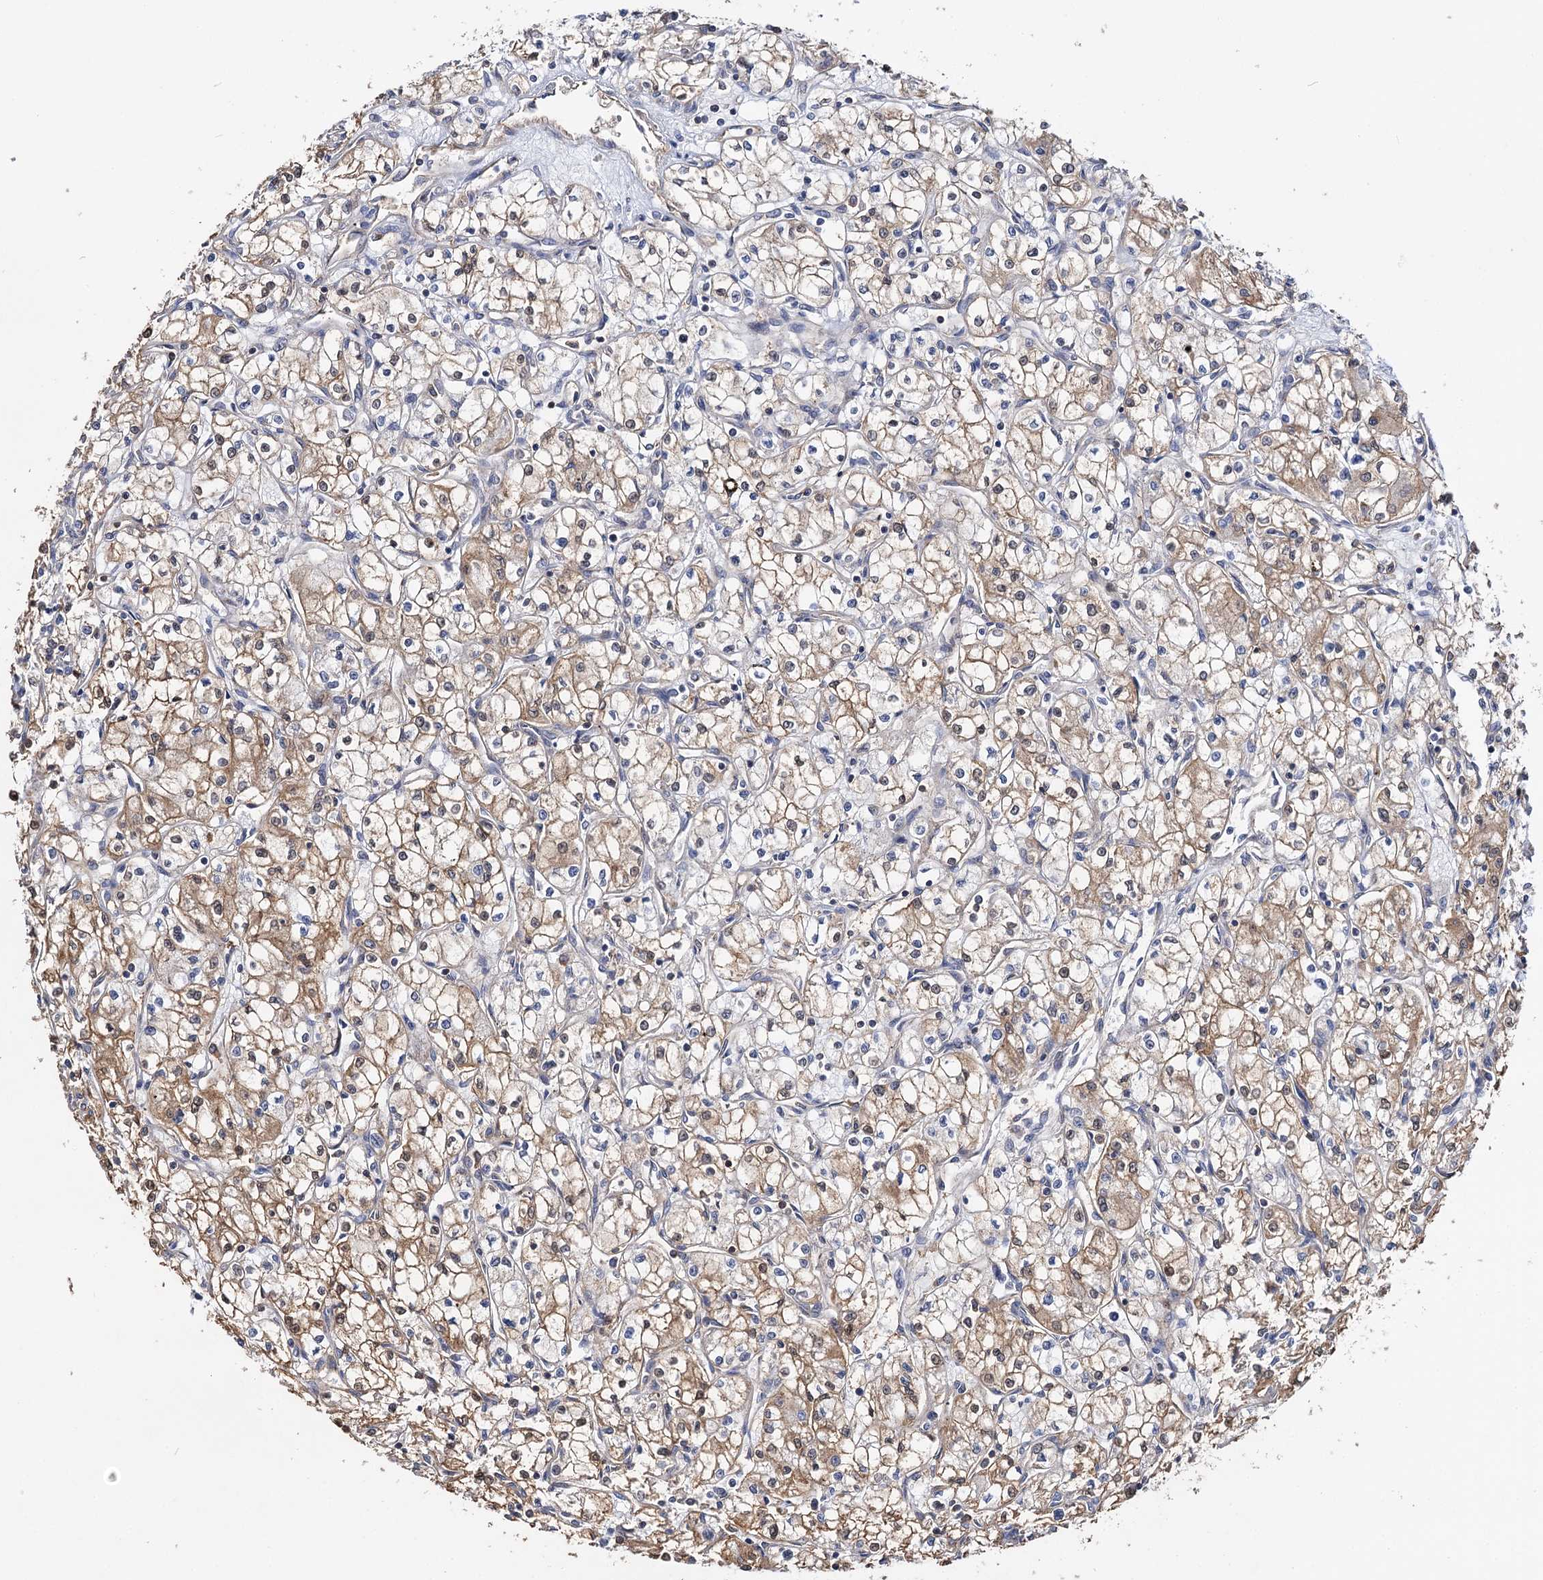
{"staining": {"intensity": "moderate", "quantity": "25%-75%", "location": "cytoplasmic/membranous"}, "tissue": "renal cancer", "cell_type": "Tumor cells", "image_type": "cancer", "snomed": [{"axis": "morphology", "description": "Adenocarcinoma, NOS"}, {"axis": "topography", "description": "Kidney"}], "caption": "IHC (DAB) staining of human renal cancer displays moderate cytoplasmic/membranous protein positivity in approximately 25%-75% of tumor cells.", "gene": "IDI1", "patient": {"sex": "male", "age": 59}}